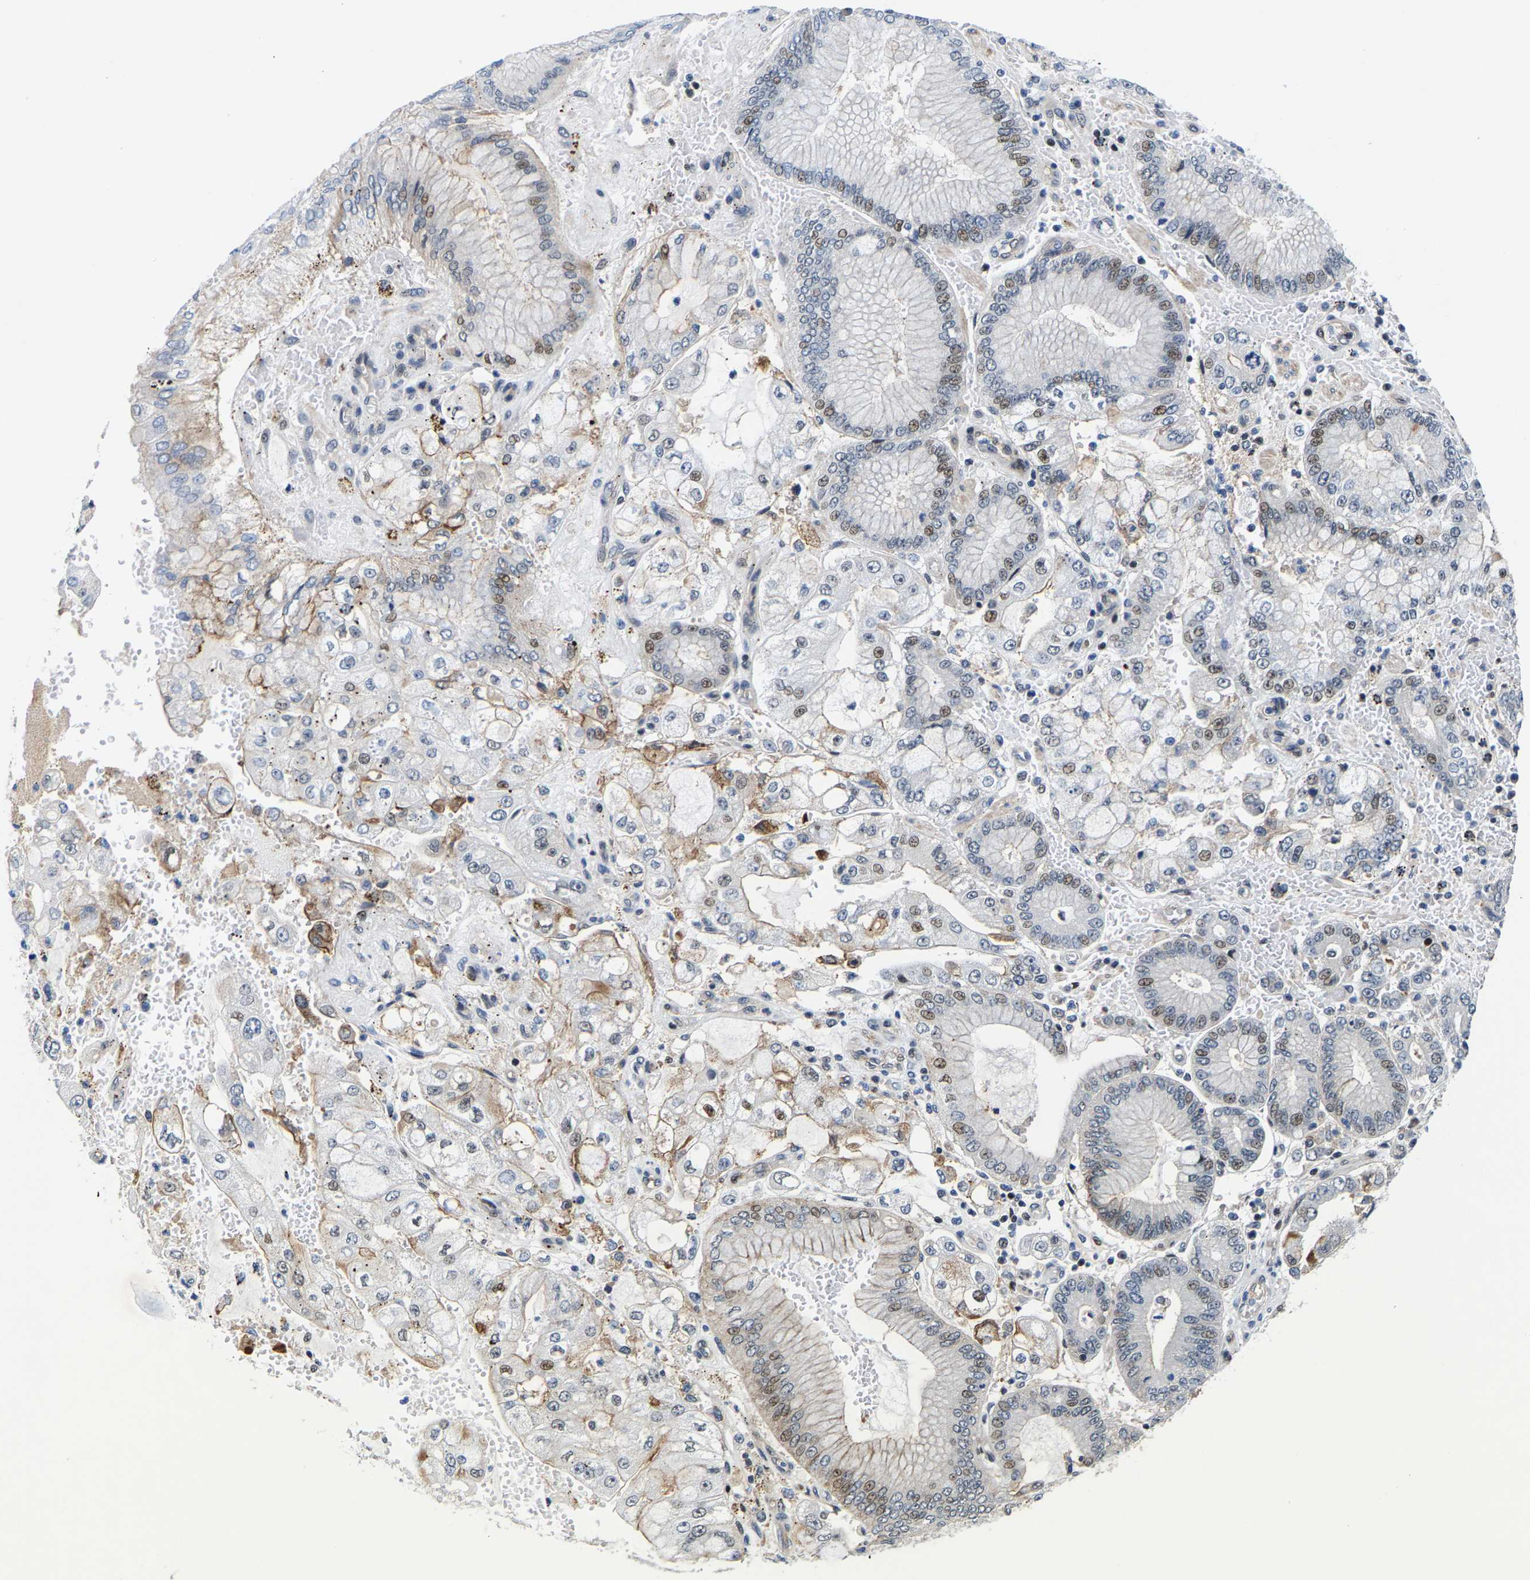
{"staining": {"intensity": "weak", "quantity": "<25%", "location": "cytoplasmic/membranous,nuclear"}, "tissue": "stomach cancer", "cell_type": "Tumor cells", "image_type": "cancer", "snomed": [{"axis": "morphology", "description": "Adenocarcinoma, NOS"}, {"axis": "topography", "description": "Stomach"}], "caption": "A high-resolution photomicrograph shows immunohistochemistry staining of stomach cancer, which demonstrates no significant staining in tumor cells.", "gene": "GTPBP10", "patient": {"sex": "male", "age": 76}}